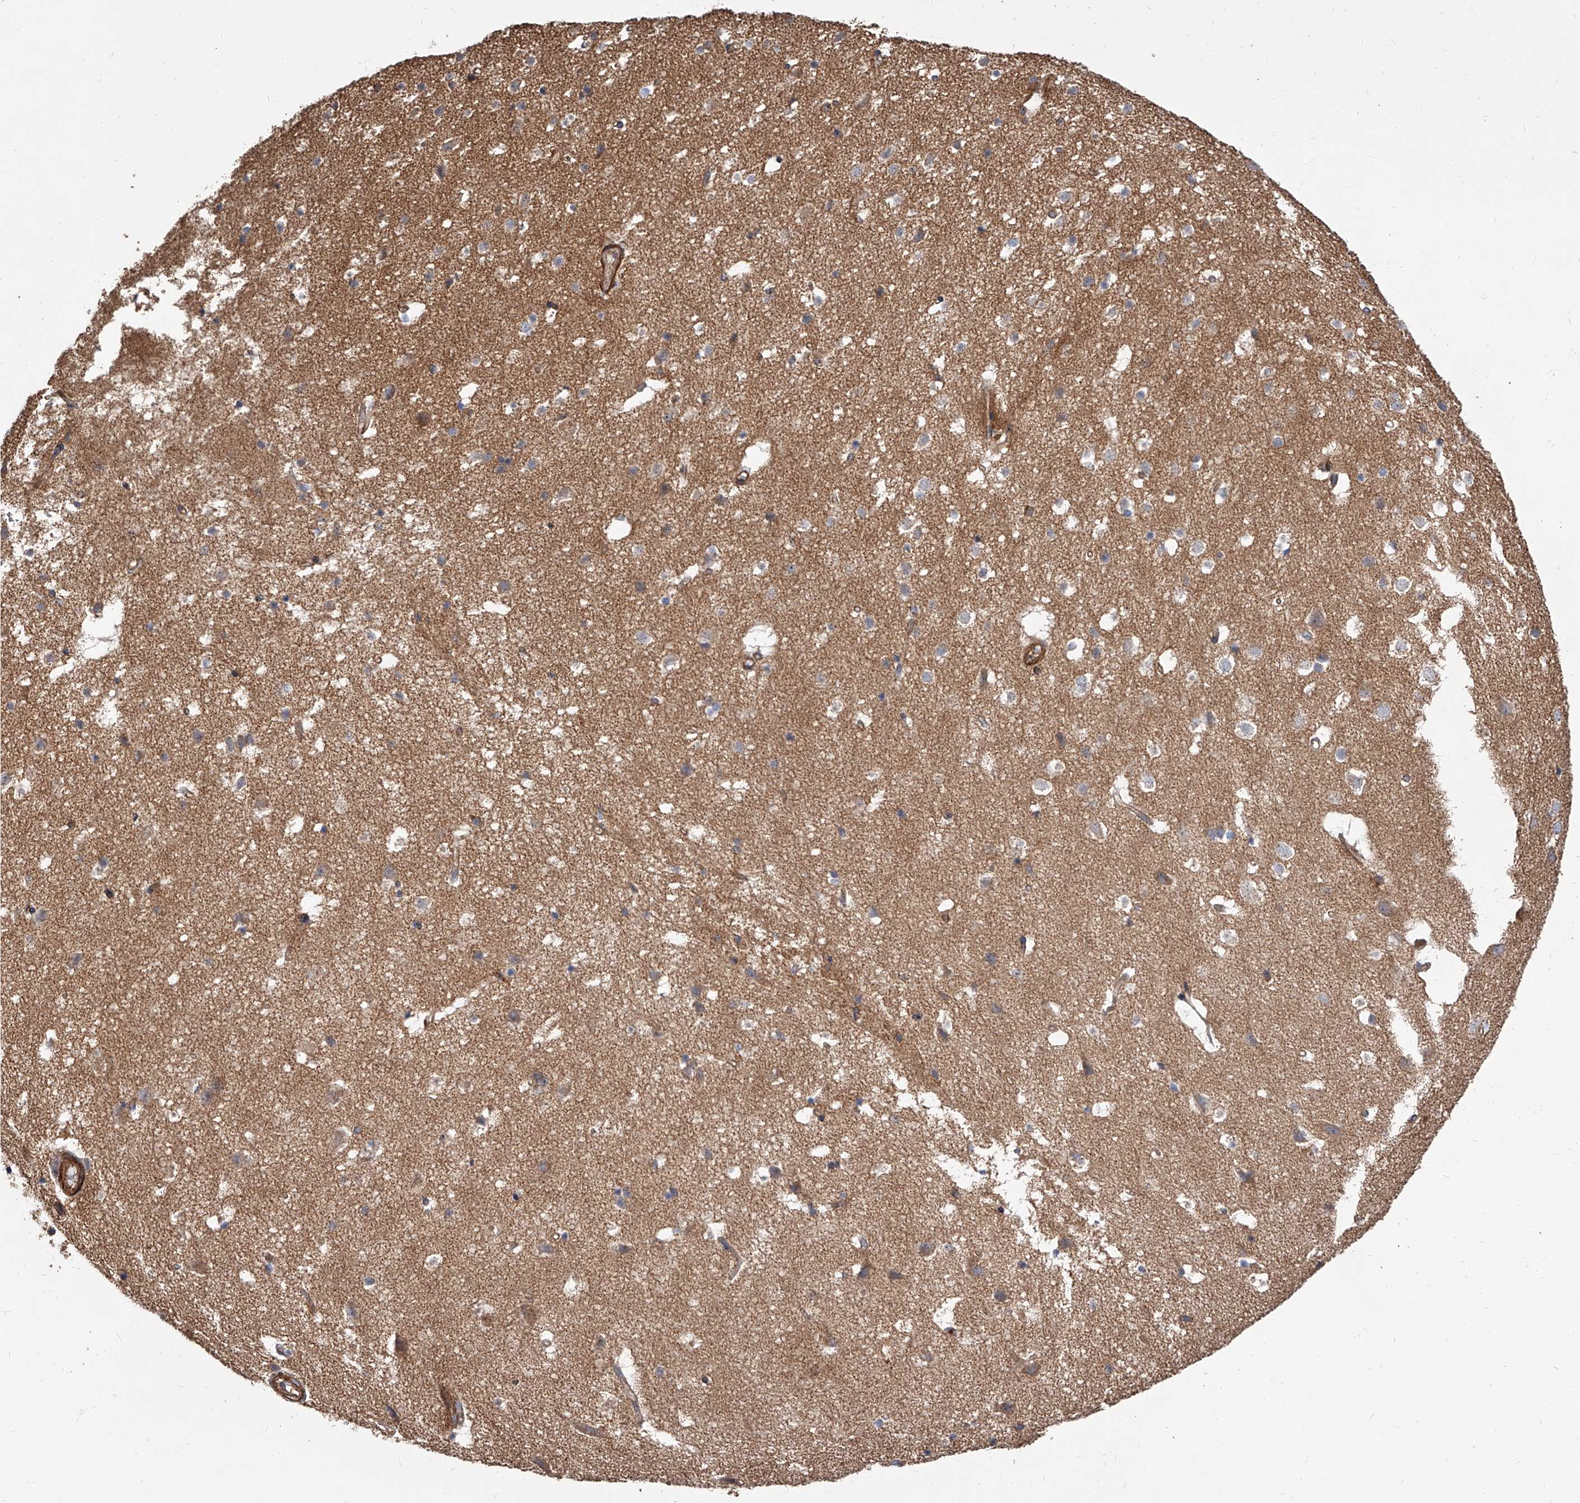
{"staining": {"intensity": "moderate", "quantity": ">75%", "location": "cytoplasmic/membranous"}, "tissue": "cerebral cortex", "cell_type": "Endothelial cells", "image_type": "normal", "snomed": [{"axis": "morphology", "description": "Normal tissue, NOS"}, {"axis": "topography", "description": "Cerebral cortex"}], "caption": "A histopathology image of cerebral cortex stained for a protein exhibits moderate cytoplasmic/membranous brown staining in endothelial cells. (DAB (3,3'-diaminobenzidine) = brown stain, brightfield microscopy at high magnification).", "gene": "PISD", "patient": {"sex": "male", "age": 54}}